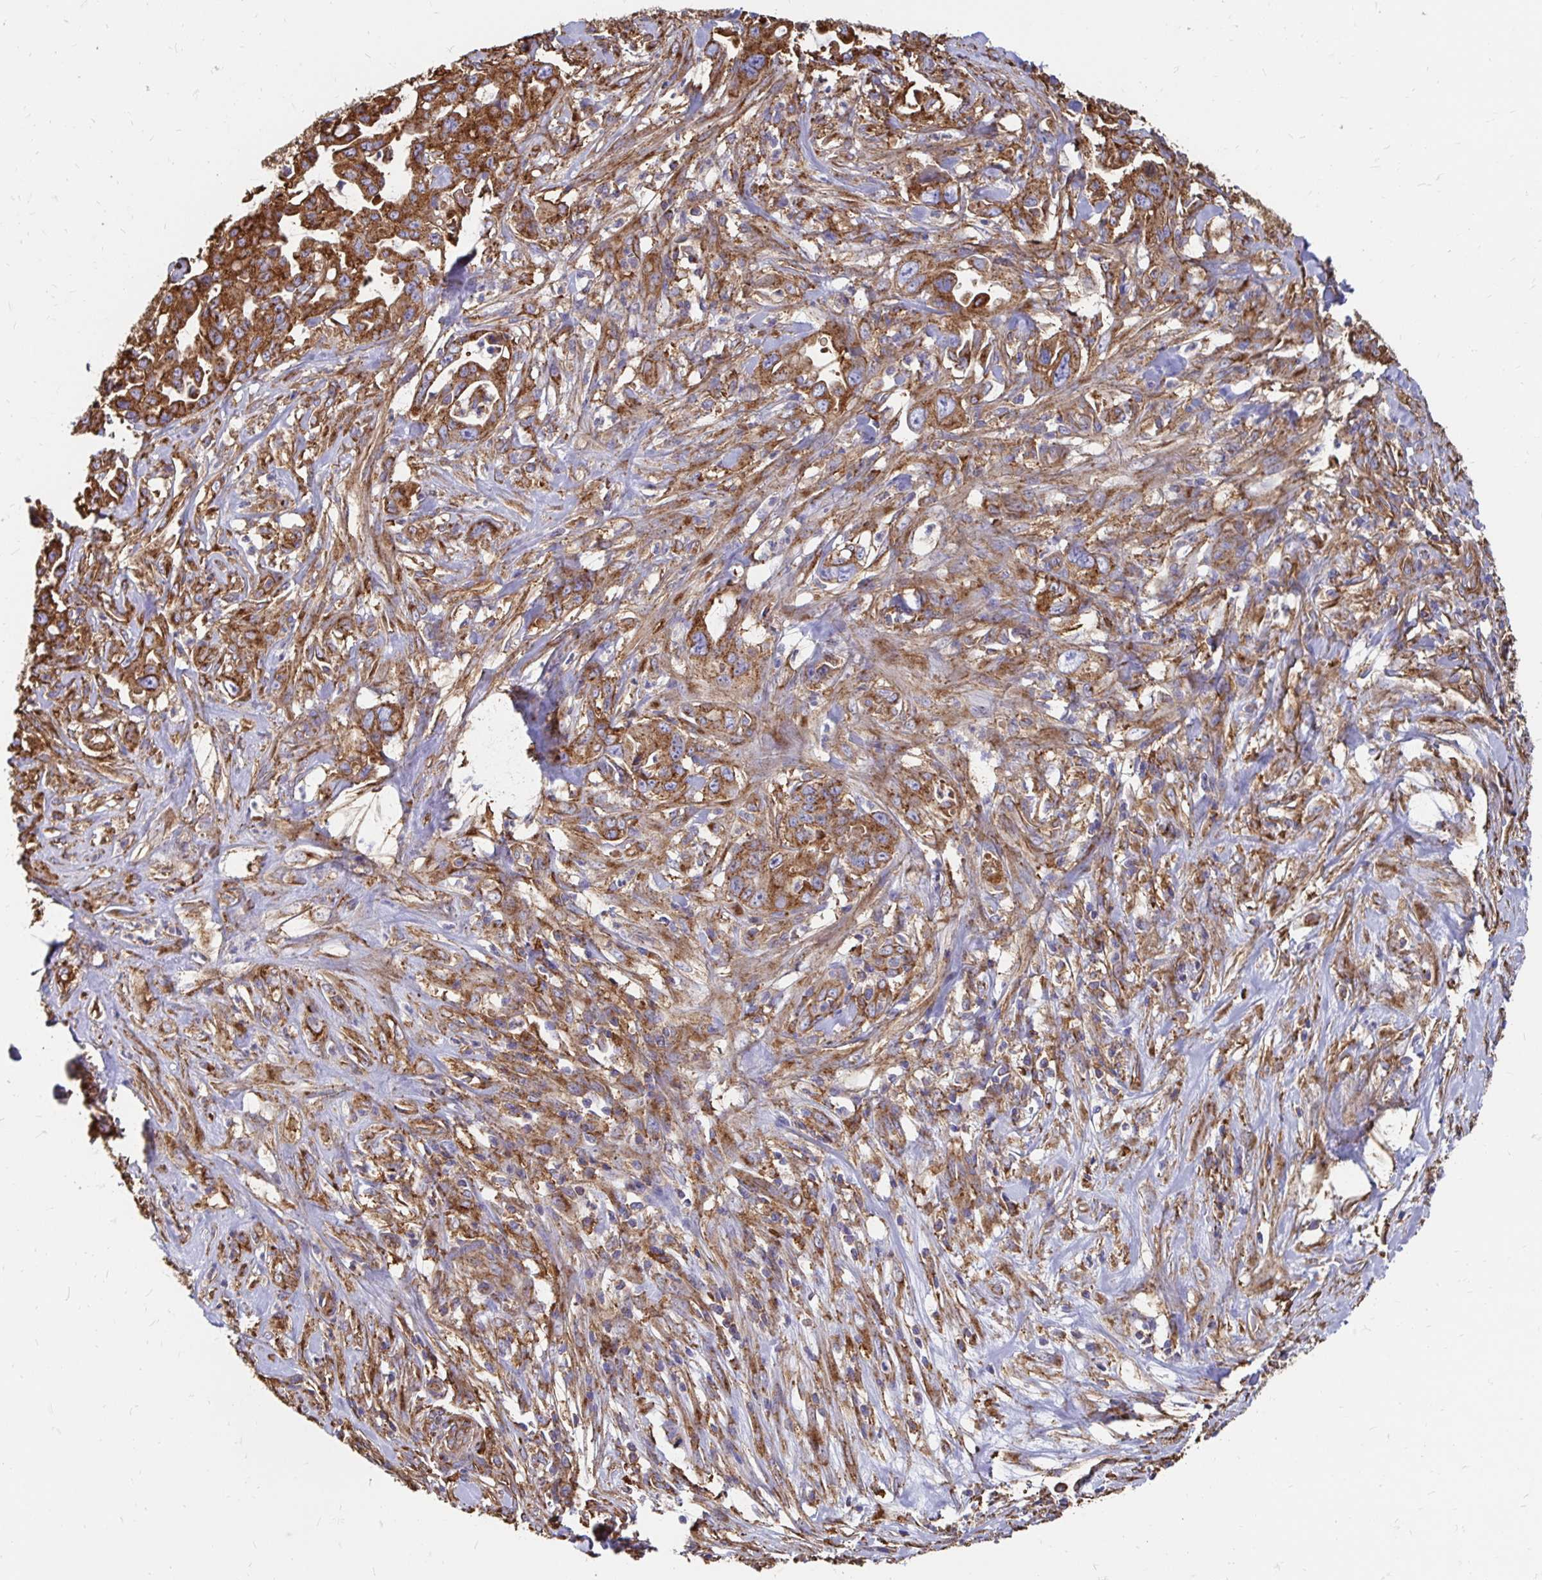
{"staining": {"intensity": "strong", "quantity": ">75%", "location": "cytoplasmic/membranous"}, "tissue": "pancreatic cancer", "cell_type": "Tumor cells", "image_type": "cancer", "snomed": [{"axis": "morphology", "description": "Adenocarcinoma, NOS"}, {"axis": "topography", "description": "Pancreas"}], "caption": "Brown immunohistochemical staining in human pancreatic cancer demonstrates strong cytoplasmic/membranous expression in approximately >75% of tumor cells.", "gene": "CLTC", "patient": {"sex": "female", "age": 61}}